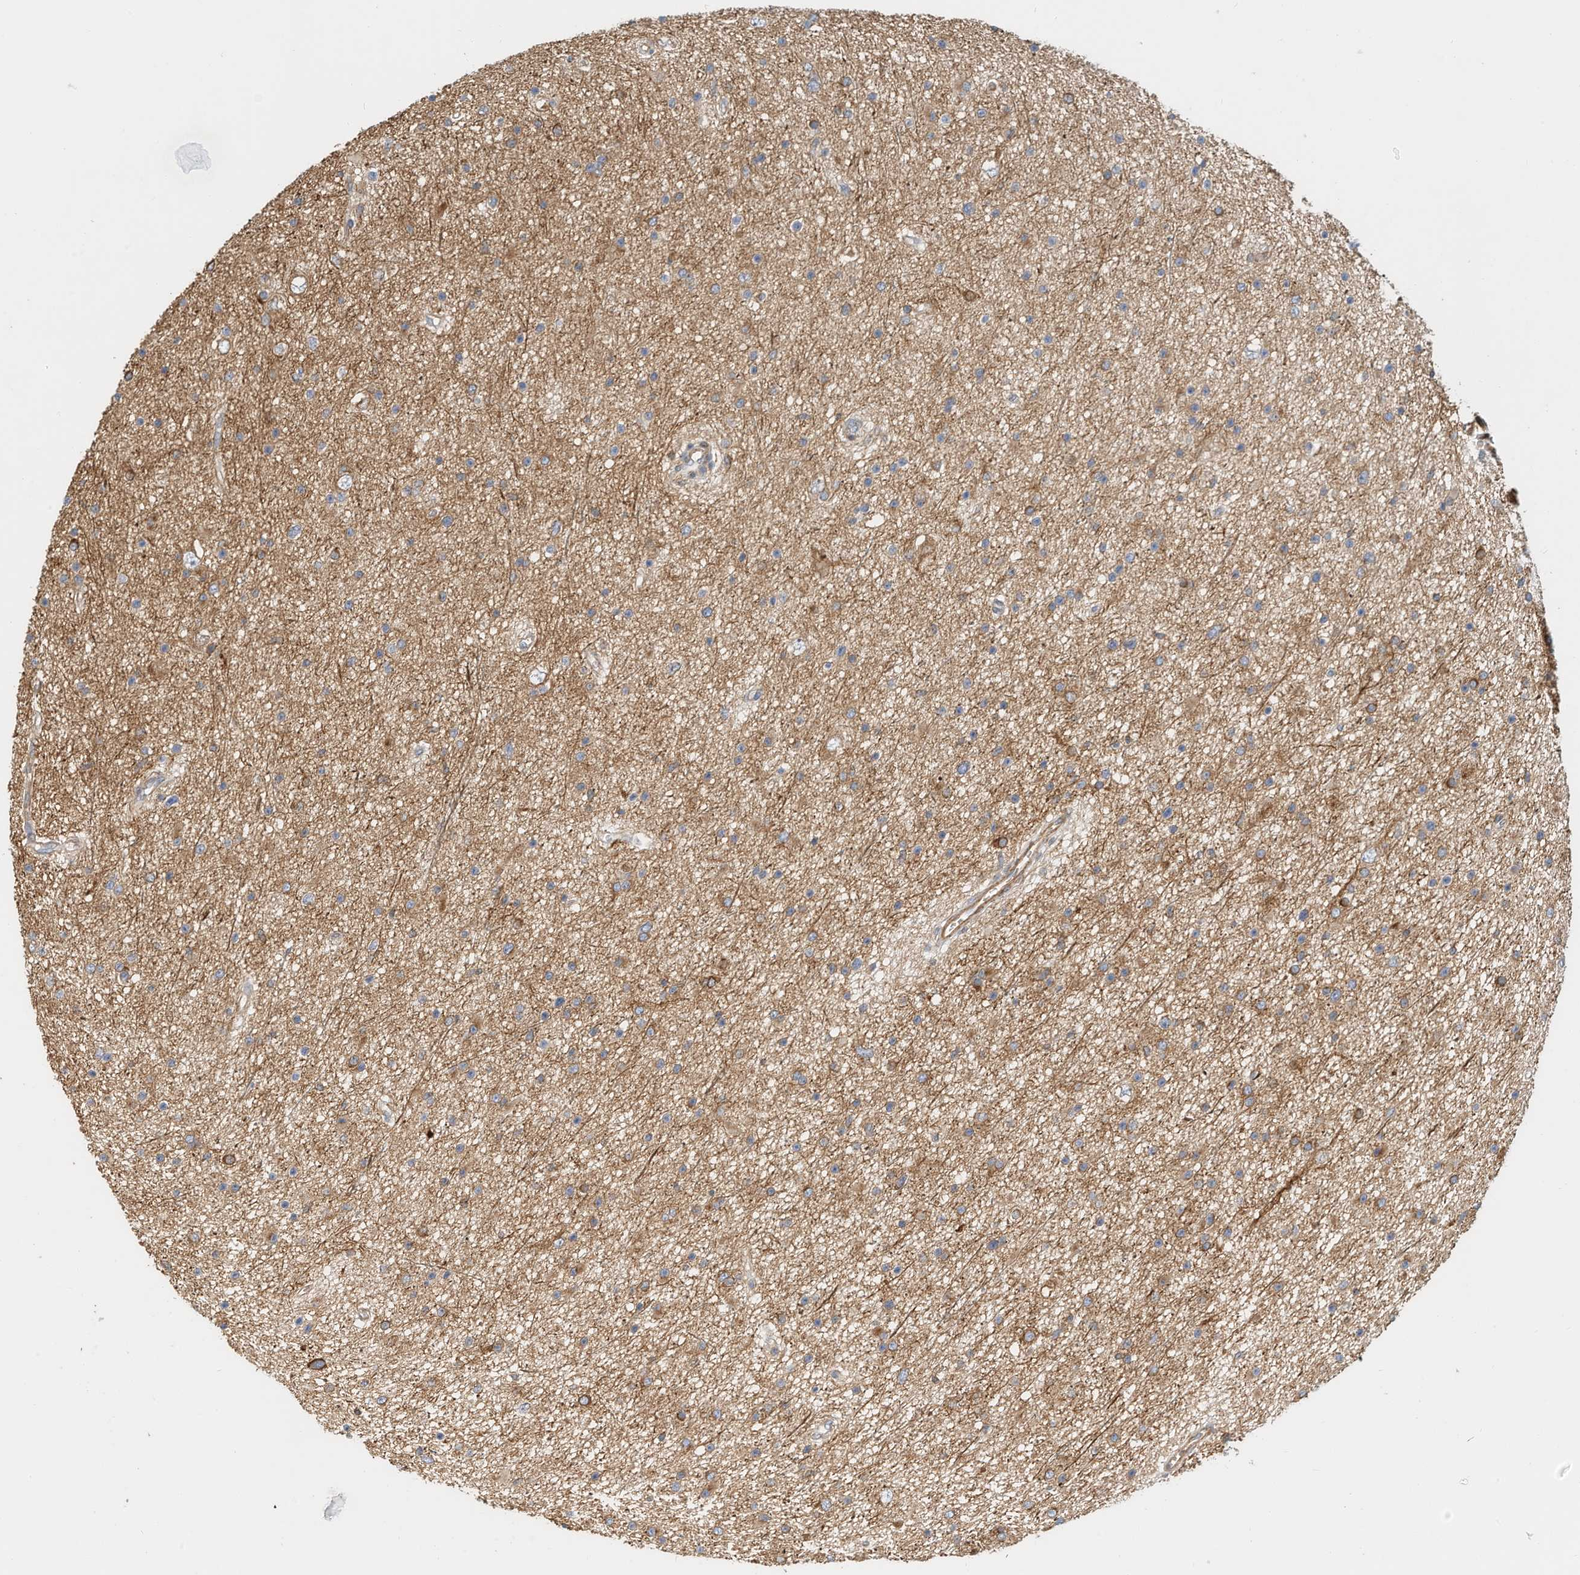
{"staining": {"intensity": "moderate", "quantity": "<25%", "location": "cytoplasmic/membranous"}, "tissue": "glioma", "cell_type": "Tumor cells", "image_type": "cancer", "snomed": [{"axis": "morphology", "description": "Glioma, malignant, Low grade"}, {"axis": "topography", "description": "Cerebral cortex"}], "caption": "Malignant glioma (low-grade) tissue reveals moderate cytoplasmic/membranous positivity in about <25% of tumor cells, visualized by immunohistochemistry. (DAB (3,3'-diaminobenzidine) IHC, brown staining for protein, blue staining for nuclei).", "gene": "MICAL1", "patient": {"sex": "female", "age": 39}}